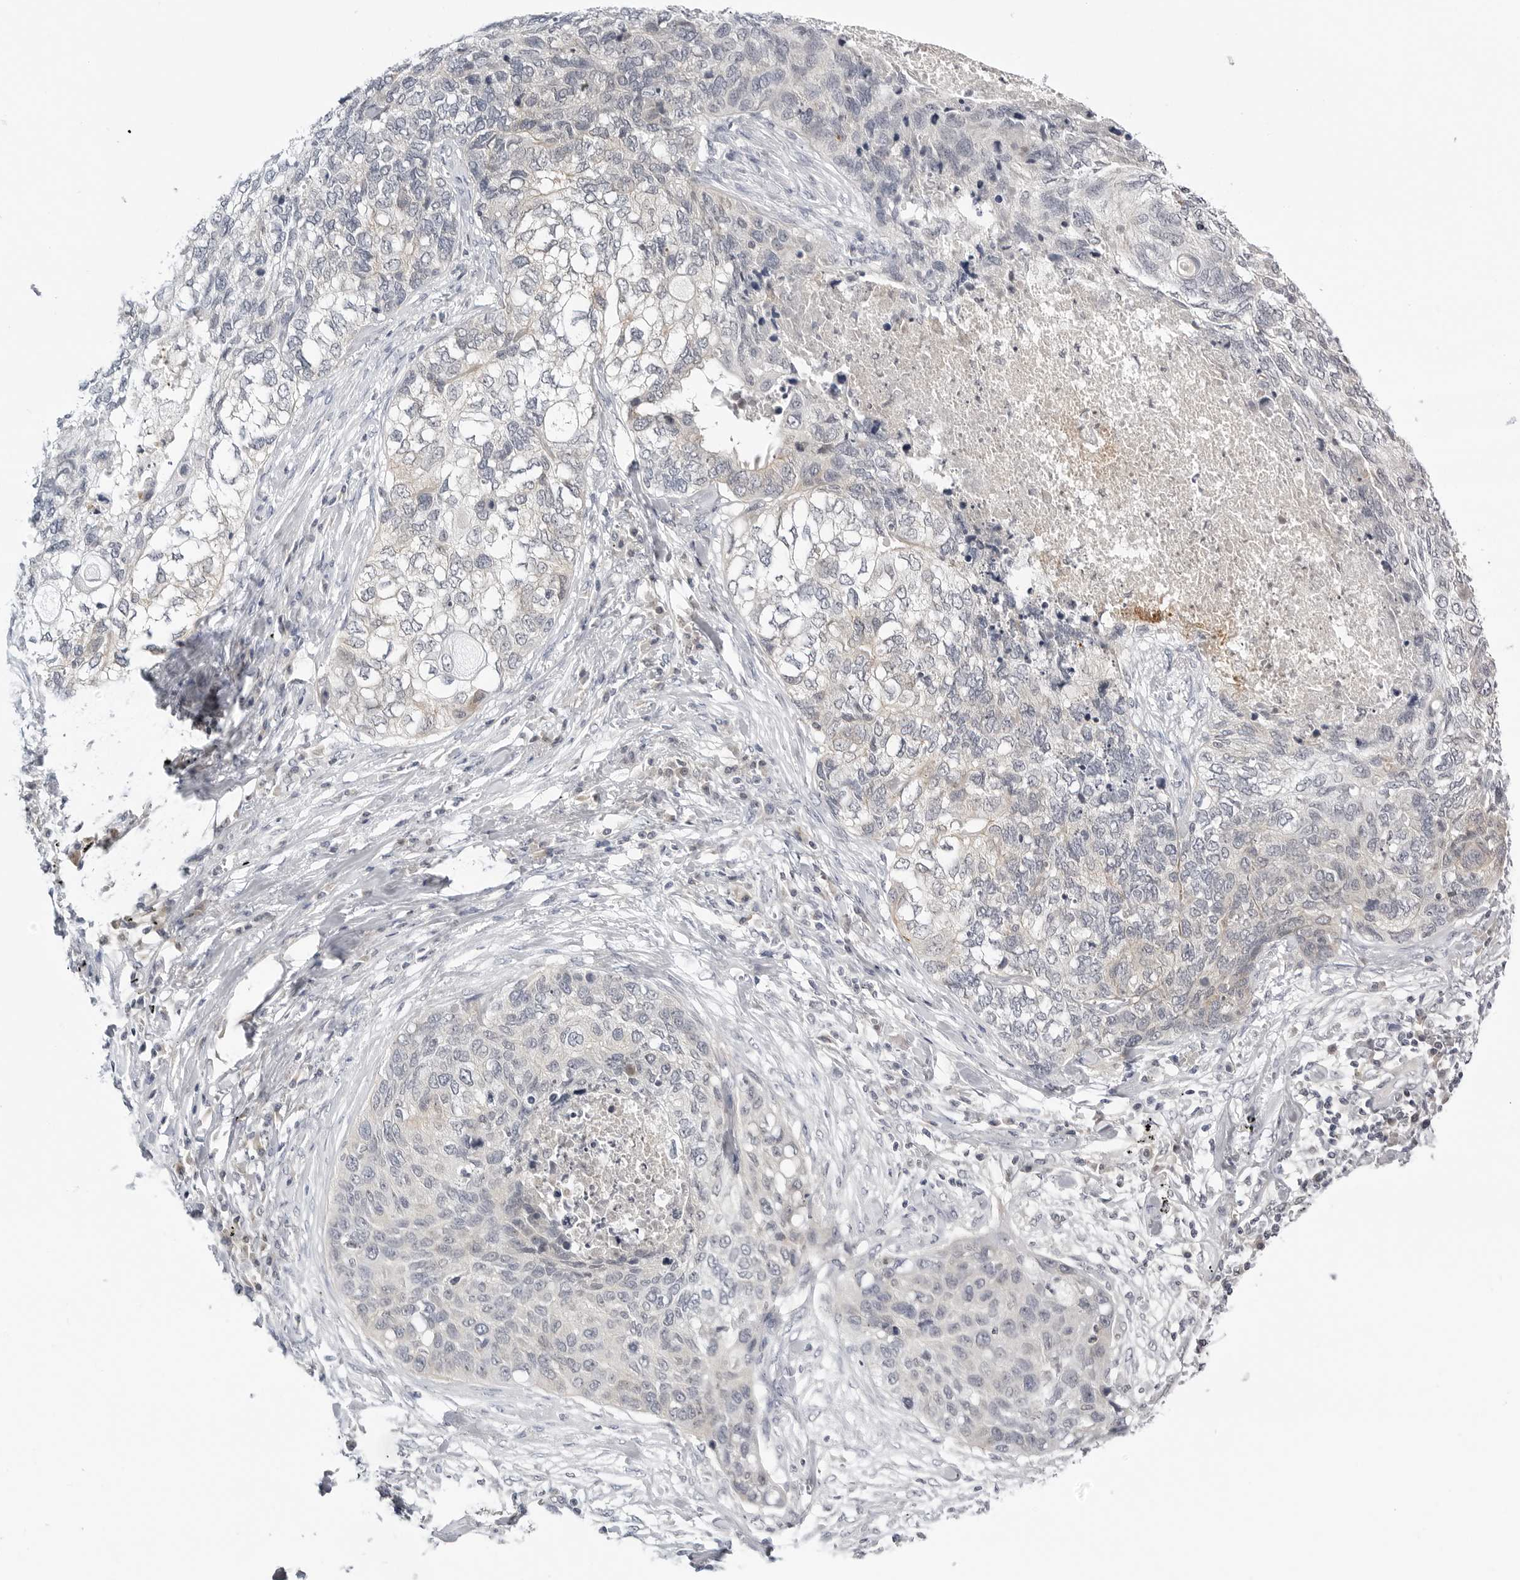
{"staining": {"intensity": "negative", "quantity": "none", "location": "none"}, "tissue": "lung cancer", "cell_type": "Tumor cells", "image_type": "cancer", "snomed": [{"axis": "morphology", "description": "Squamous cell carcinoma, NOS"}, {"axis": "topography", "description": "Lung"}], "caption": "Human lung cancer (squamous cell carcinoma) stained for a protein using IHC displays no expression in tumor cells.", "gene": "MAP2K5", "patient": {"sex": "female", "age": 63}}